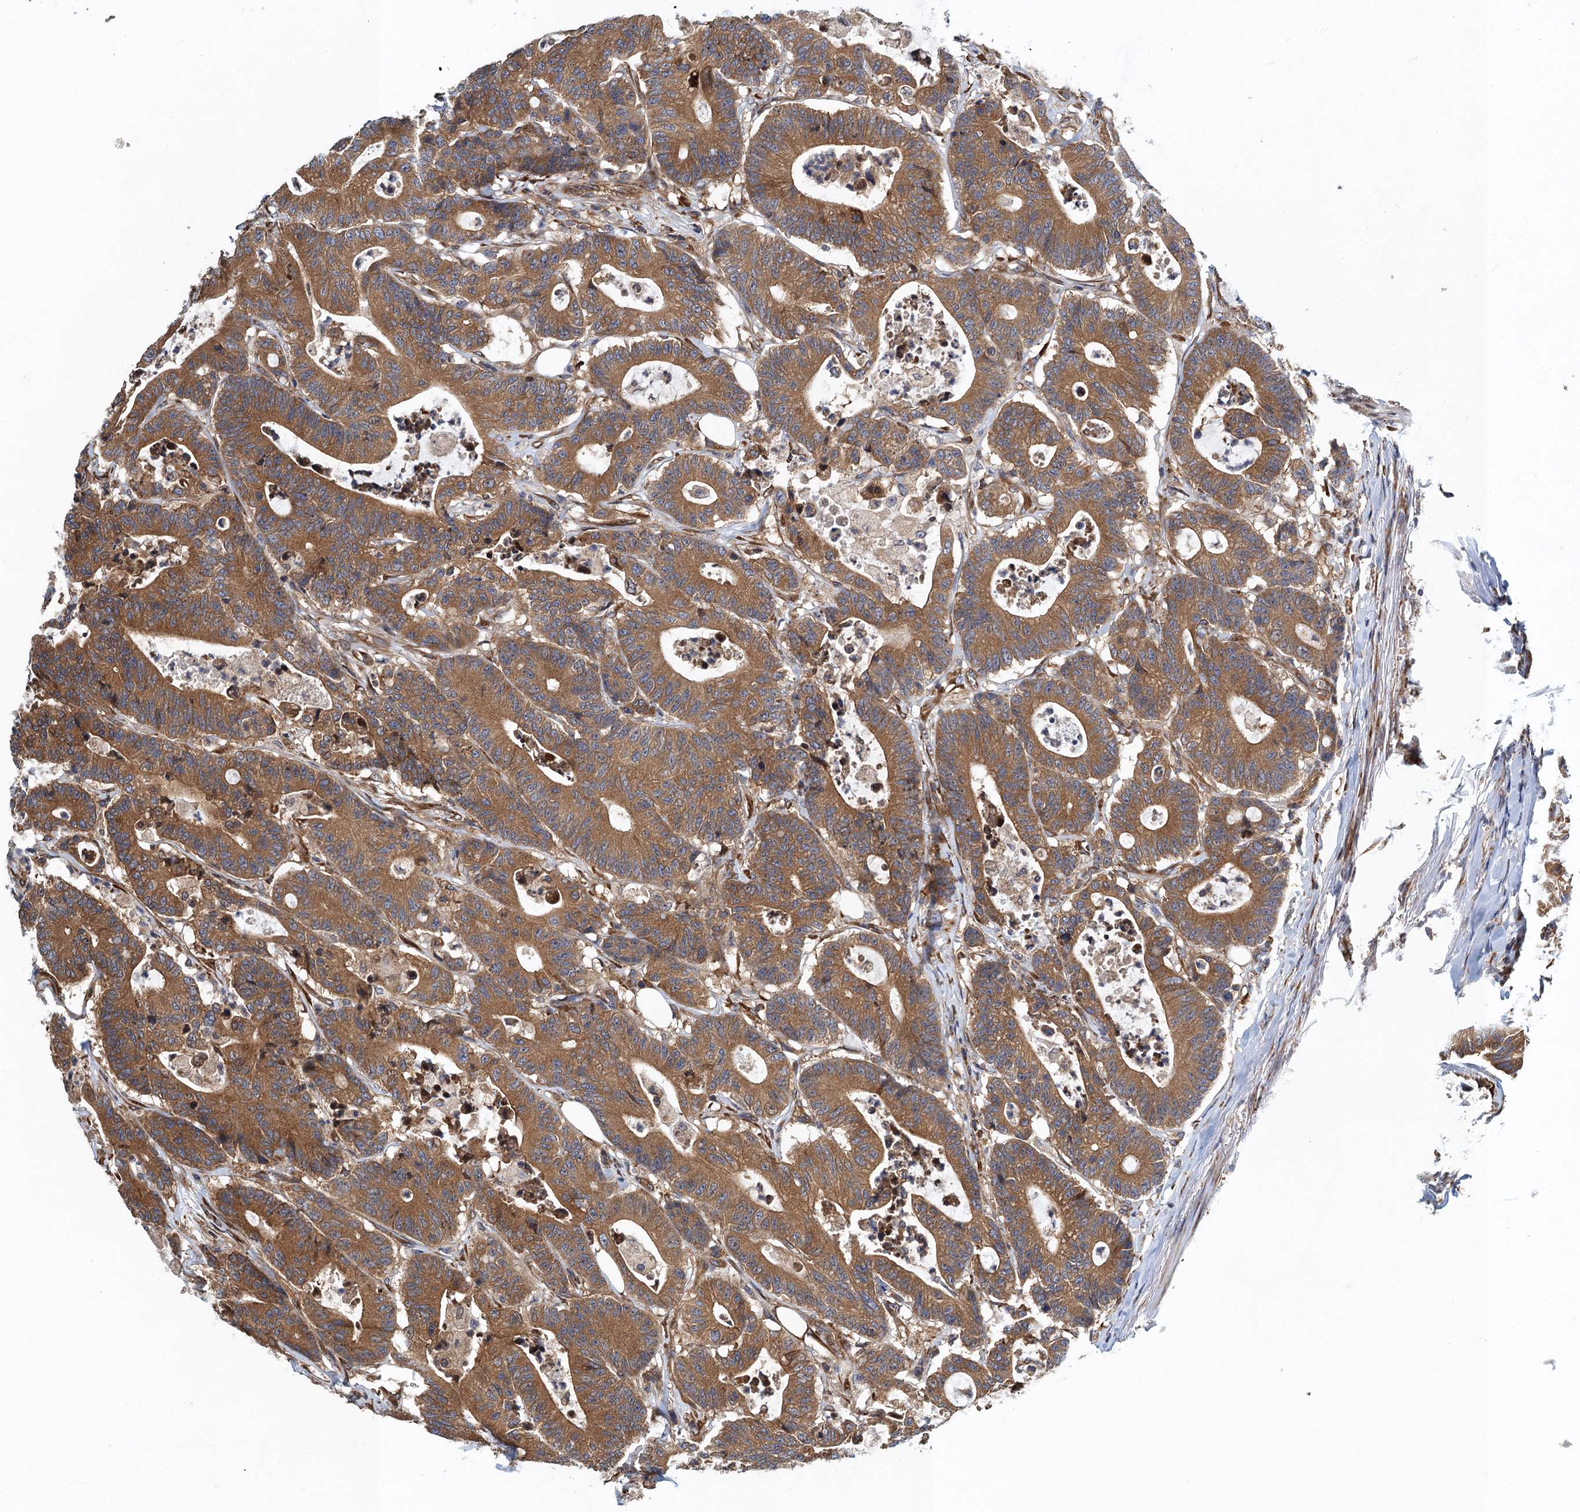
{"staining": {"intensity": "strong", "quantity": ">75%", "location": "cytoplasmic/membranous"}, "tissue": "colorectal cancer", "cell_type": "Tumor cells", "image_type": "cancer", "snomed": [{"axis": "morphology", "description": "Adenocarcinoma, NOS"}, {"axis": "topography", "description": "Colon"}], "caption": "Immunohistochemical staining of colorectal adenocarcinoma reveals high levels of strong cytoplasmic/membranous protein positivity in about >75% of tumor cells.", "gene": "MDM1", "patient": {"sex": "female", "age": 84}}